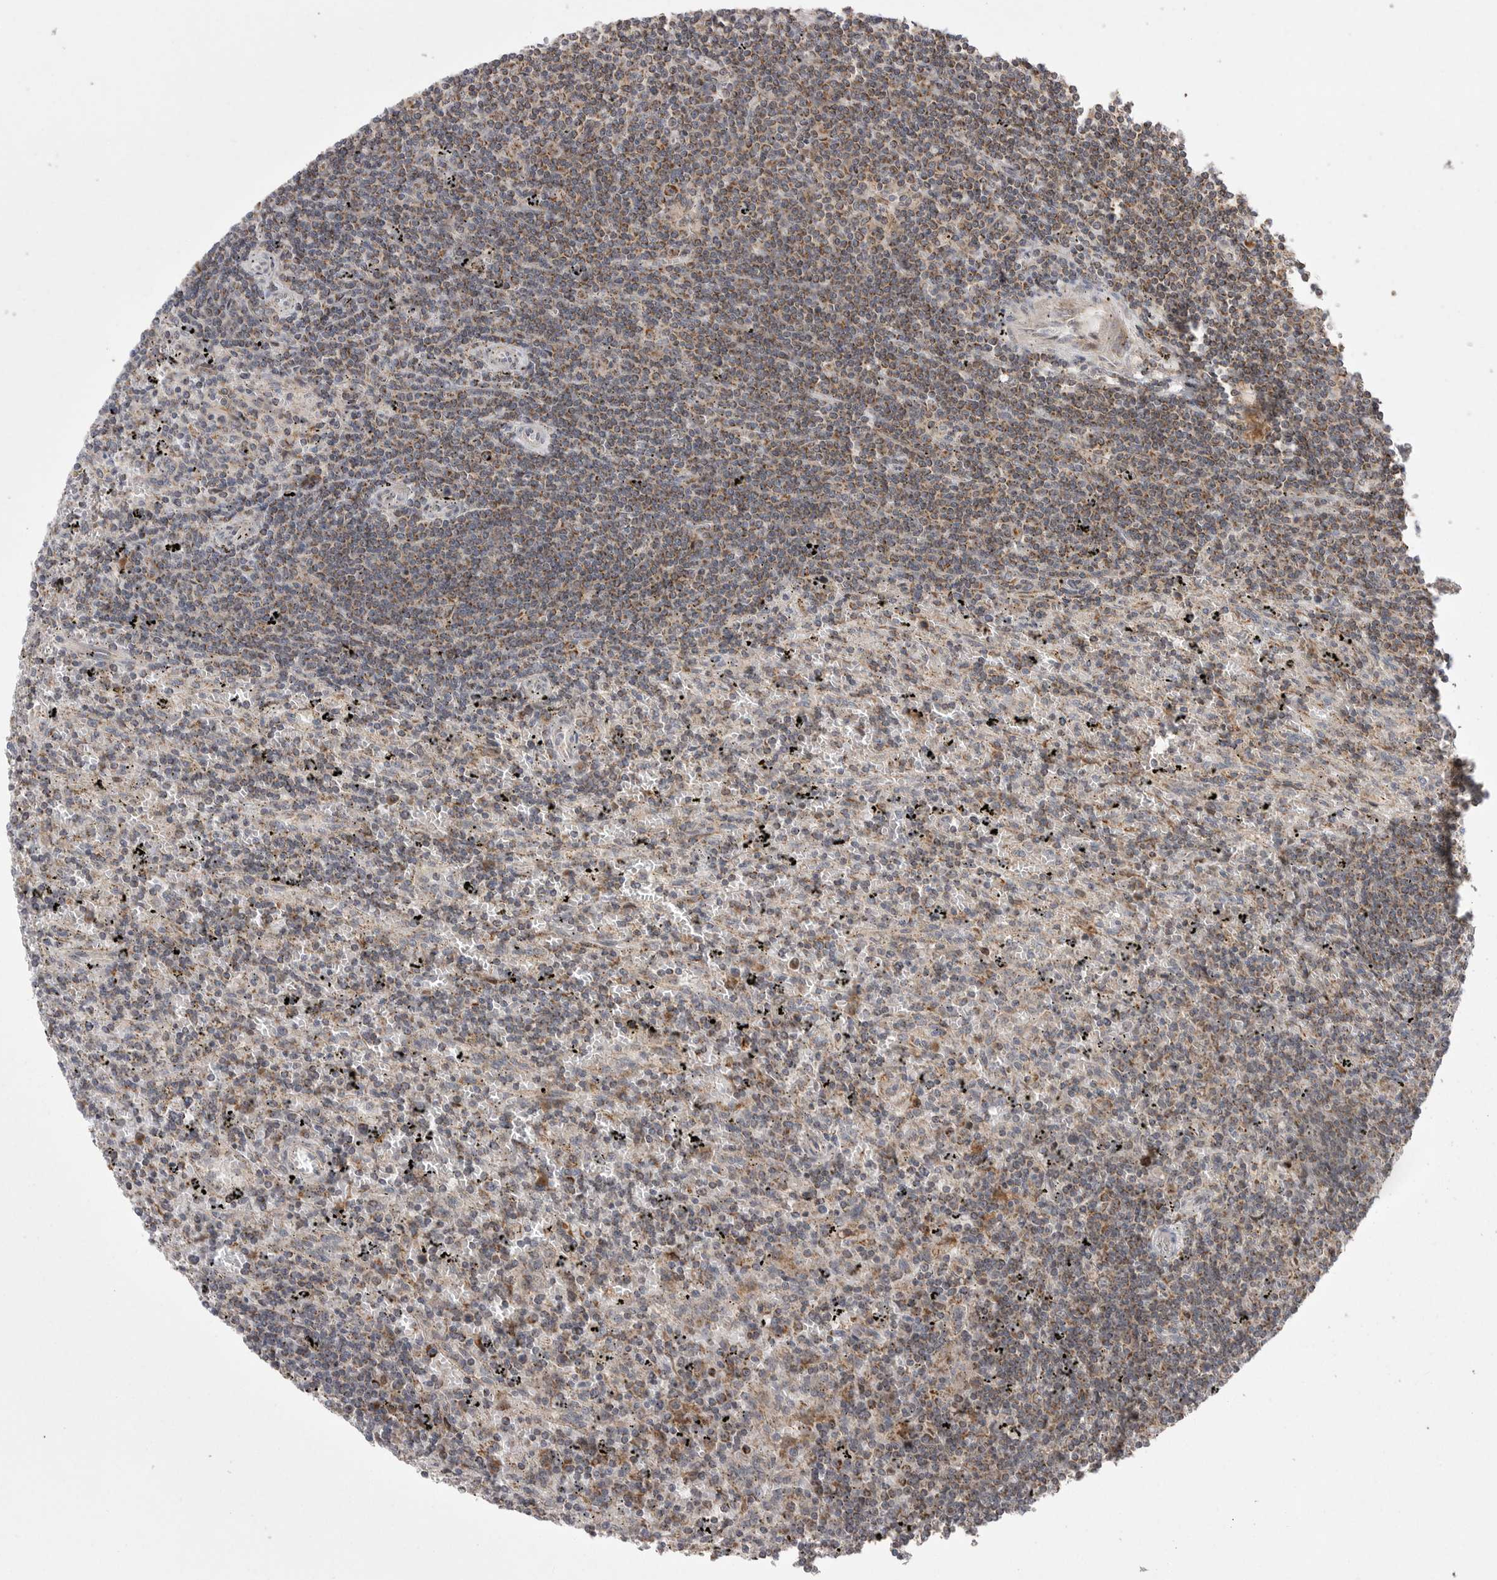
{"staining": {"intensity": "moderate", "quantity": ">75%", "location": "cytoplasmic/membranous"}, "tissue": "lymphoma", "cell_type": "Tumor cells", "image_type": "cancer", "snomed": [{"axis": "morphology", "description": "Malignant lymphoma, non-Hodgkin's type, Low grade"}, {"axis": "topography", "description": "Spleen"}], "caption": "Lymphoma tissue exhibits moderate cytoplasmic/membranous expression in approximately >75% of tumor cells", "gene": "KYAT3", "patient": {"sex": "male", "age": 76}}